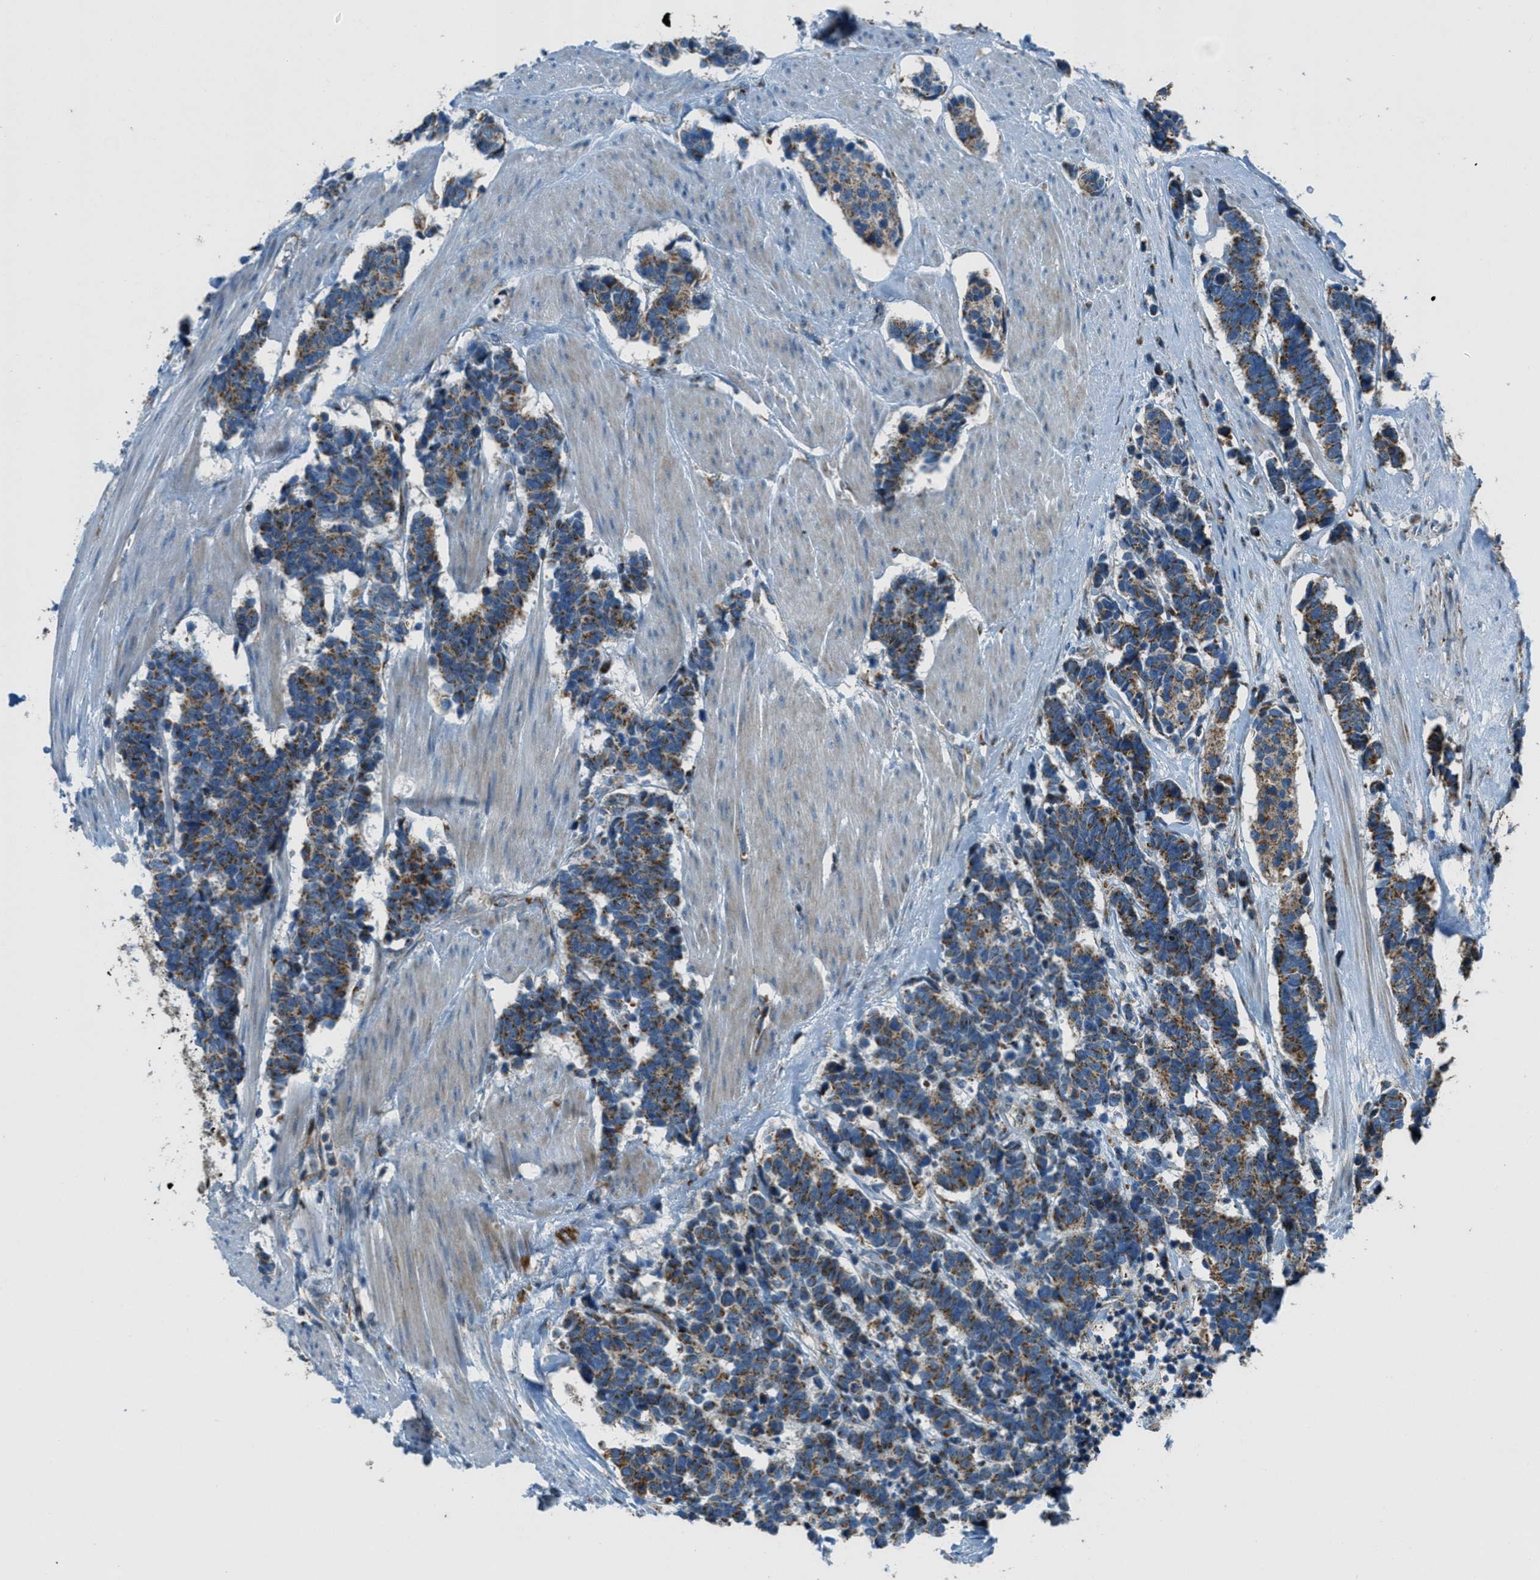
{"staining": {"intensity": "moderate", "quantity": ">75%", "location": "cytoplasmic/membranous"}, "tissue": "carcinoid", "cell_type": "Tumor cells", "image_type": "cancer", "snomed": [{"axis": "morphology", "description": "Carcinoma, NOS"}, {"axis": "morphology", "description": "Carcinoid, malignant, NOS"}, {"axis": "topography", "description": "Urinary bladder"}], "caption": "Human carcinoid stained with a protein marker shows moderate staining in tumor cells.", "gene": "BCKDK", "patient": {"sex": "male", "age": 57}}